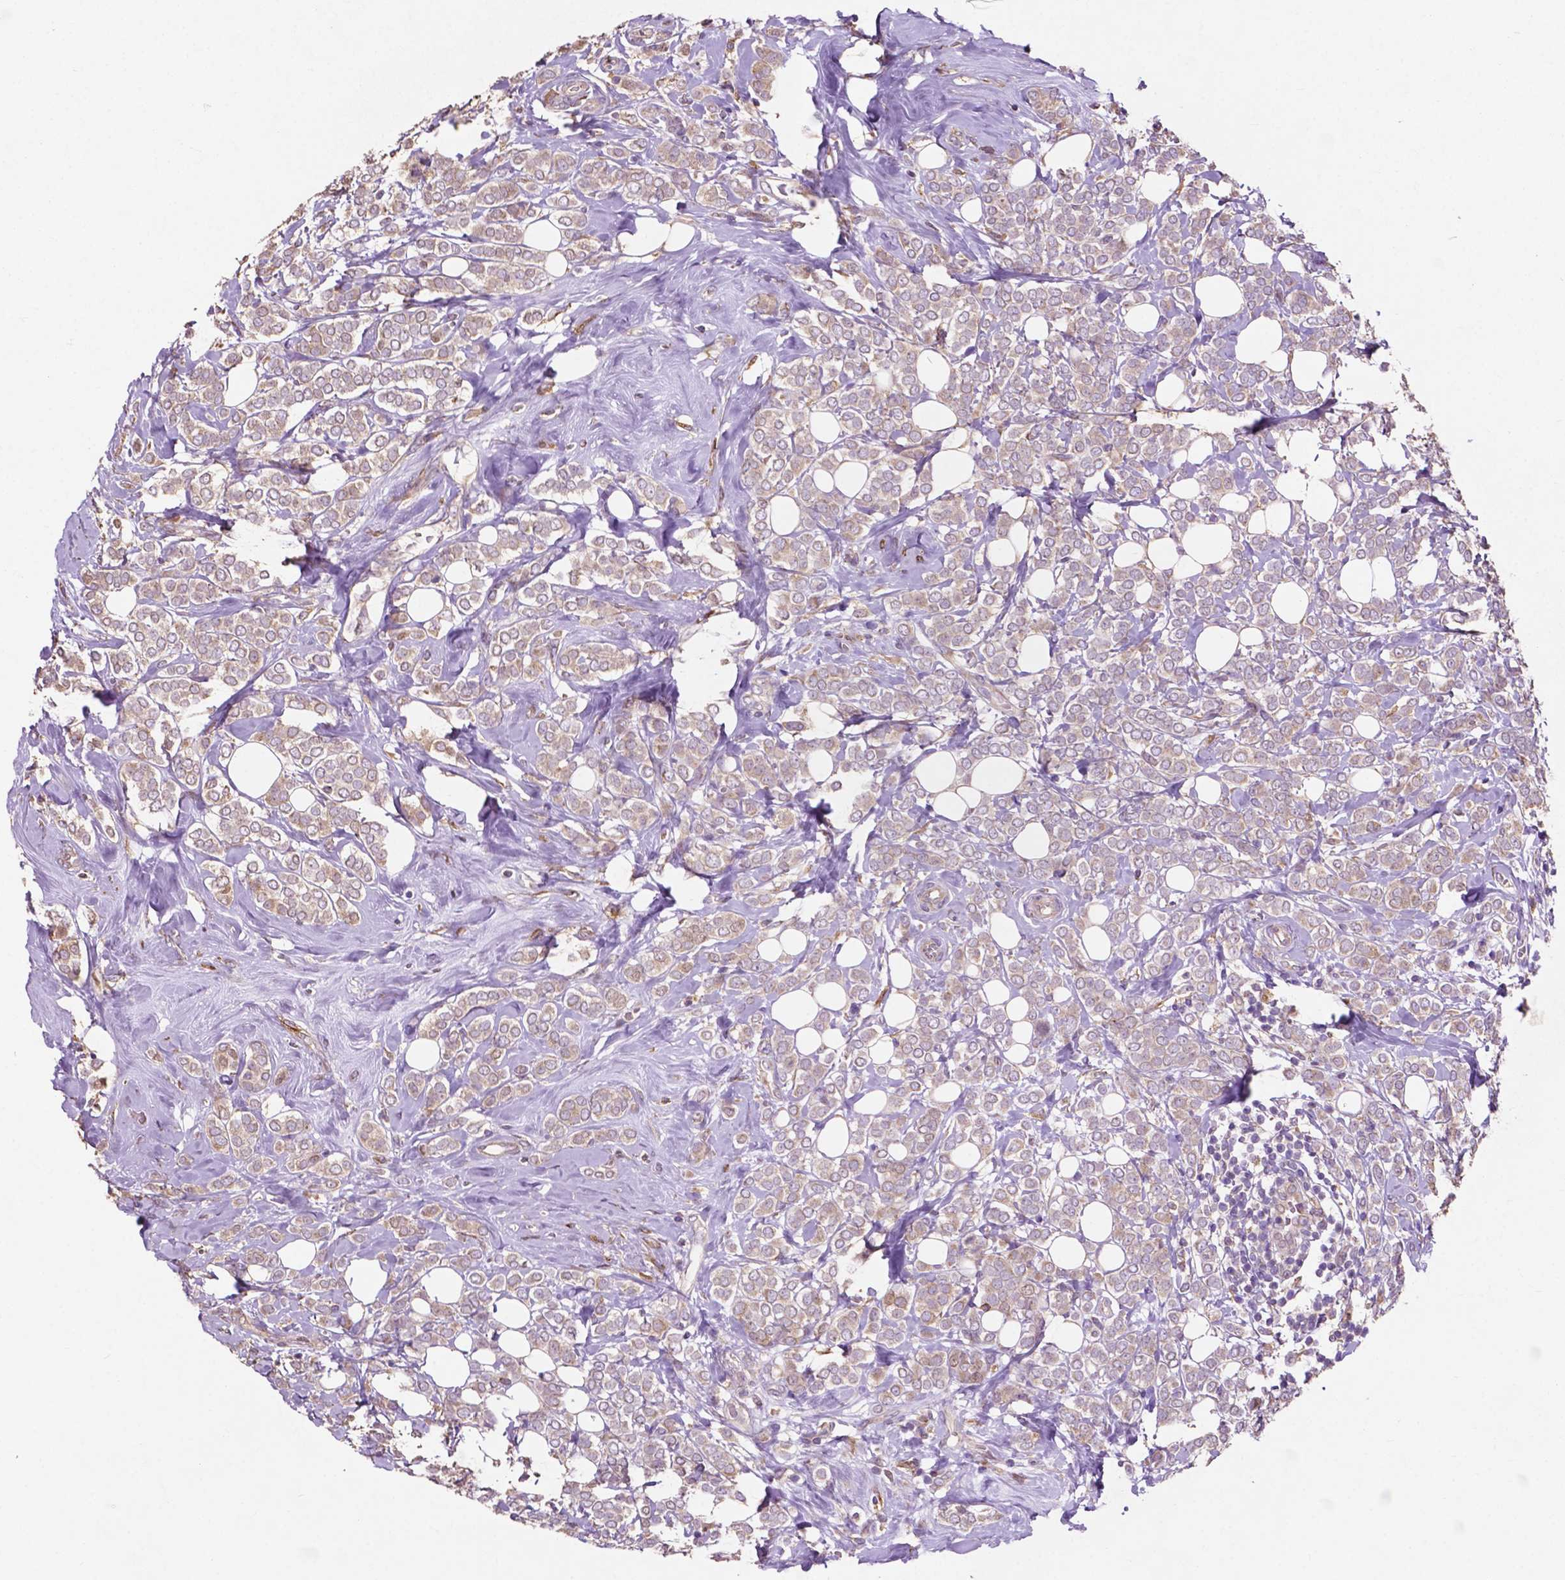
{"staining": {"intensity": "negative", "quantity": "none", "location": "none"}, "tissue": "breast cancer", "cell_type": "Tumor cells", "image_type": "cancer", "snomed": [{"axis": "morphology", "description": "Lobular carcinoma"}, {"axis": "topography", "description": "Breast"}], "caption": "Immunohistochemistry (IHC) micrograph of human lobular carcinoma (breast) stained for a protein (brown), which displays no expression in tumor cells.", "gene": "MBTPS1", "patient": {"sex": "female", "age": 49}}